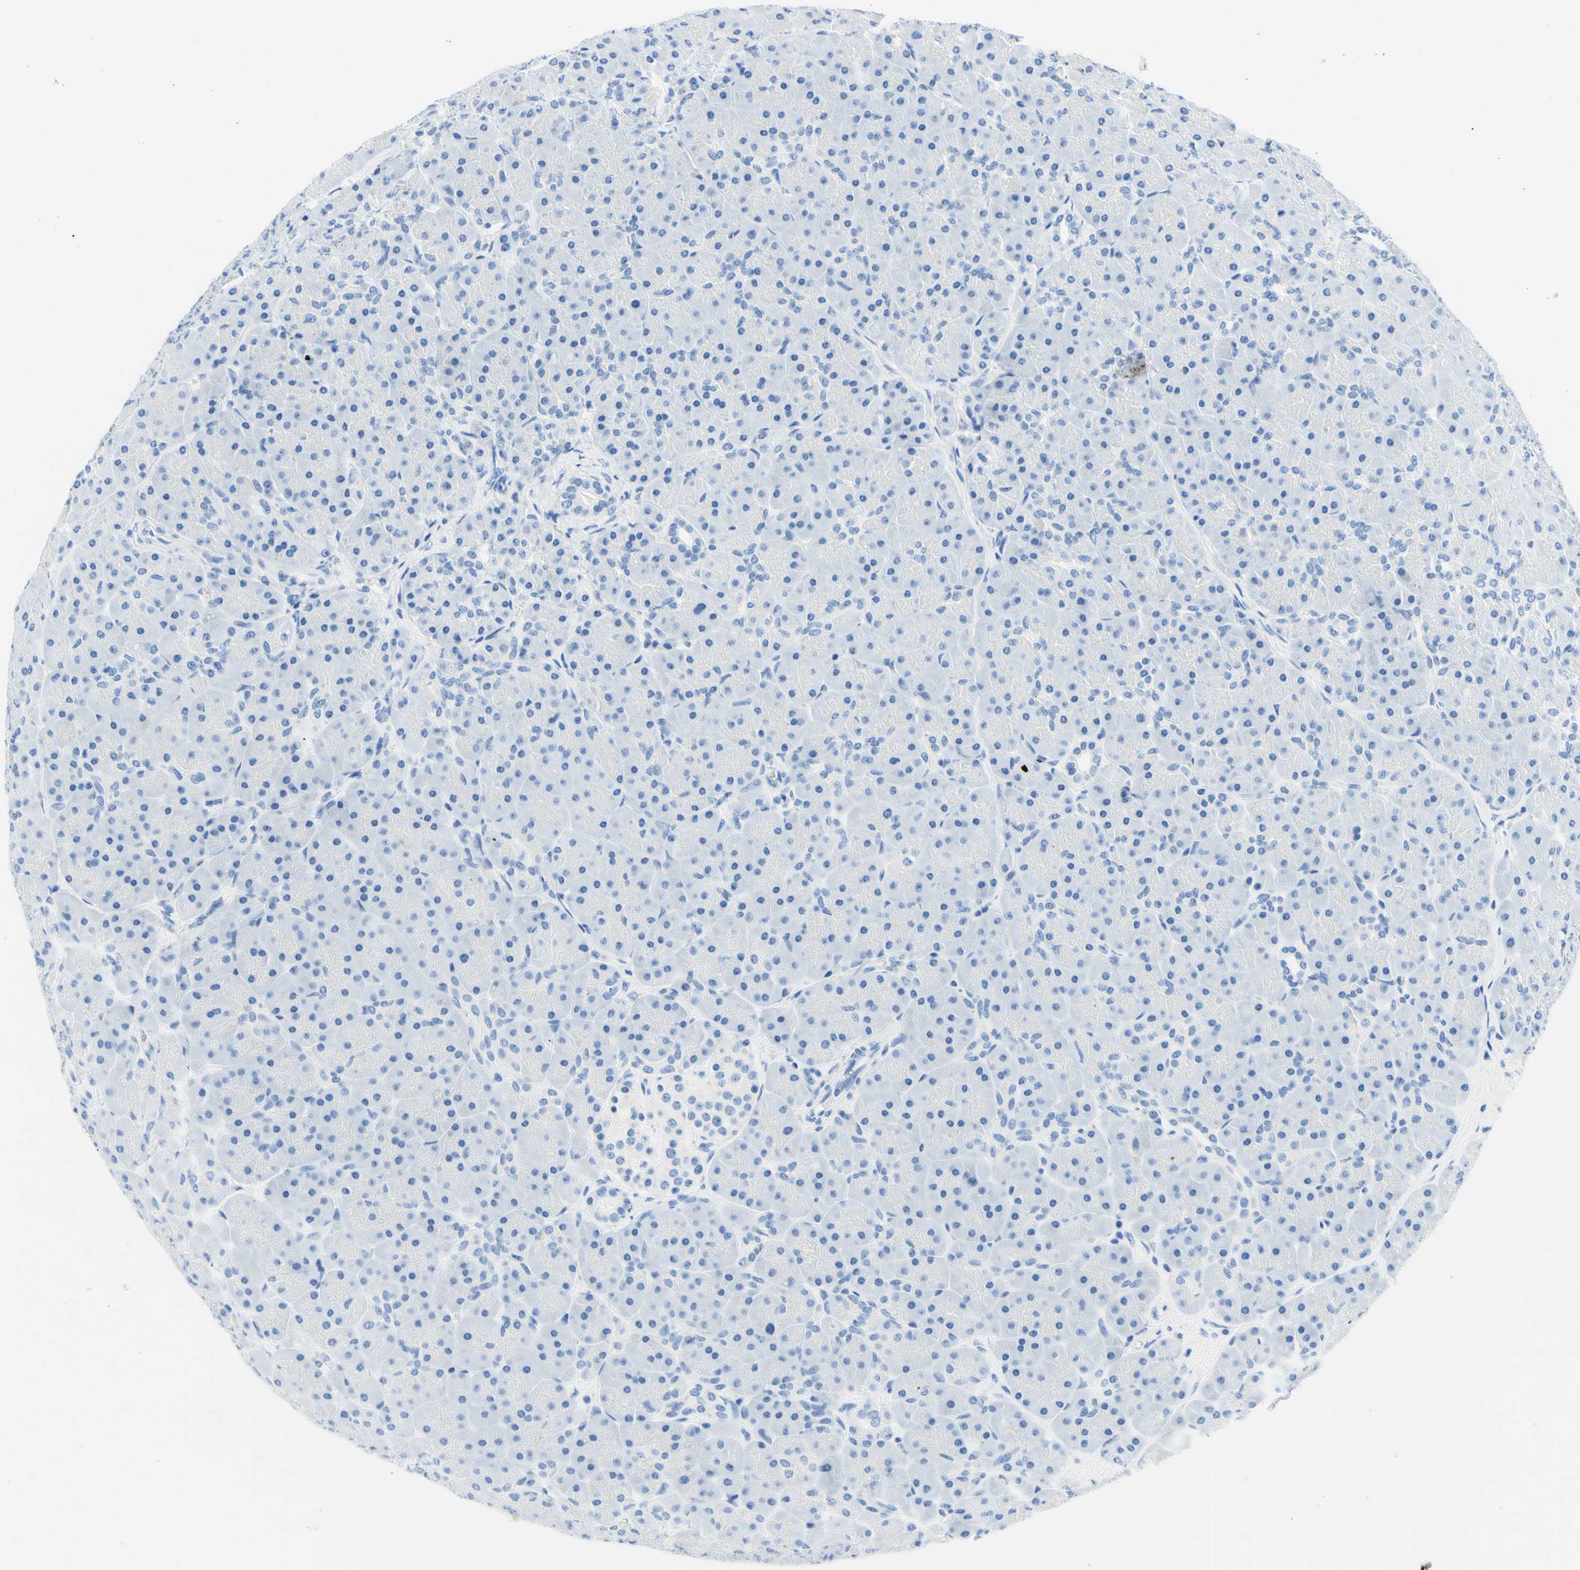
{"staining": {"intensity": "negative", "quantity": "none", "location": "none"}, "tissue": "pancreas", "cell_type": "Exocrine glandular cells", "image_type": "normal", "snomed": [{"axis": "morphology", "description": "Normal tissue, NOS"}, {"axis": "topography", "description": "Pancreas"}], "caption": "Photomicrograph shows no protein expression in exocrine glandular cells of unremarkable pancreas.", "gene": "MYH2", "patient": {"sex": "male", "age": 66}}